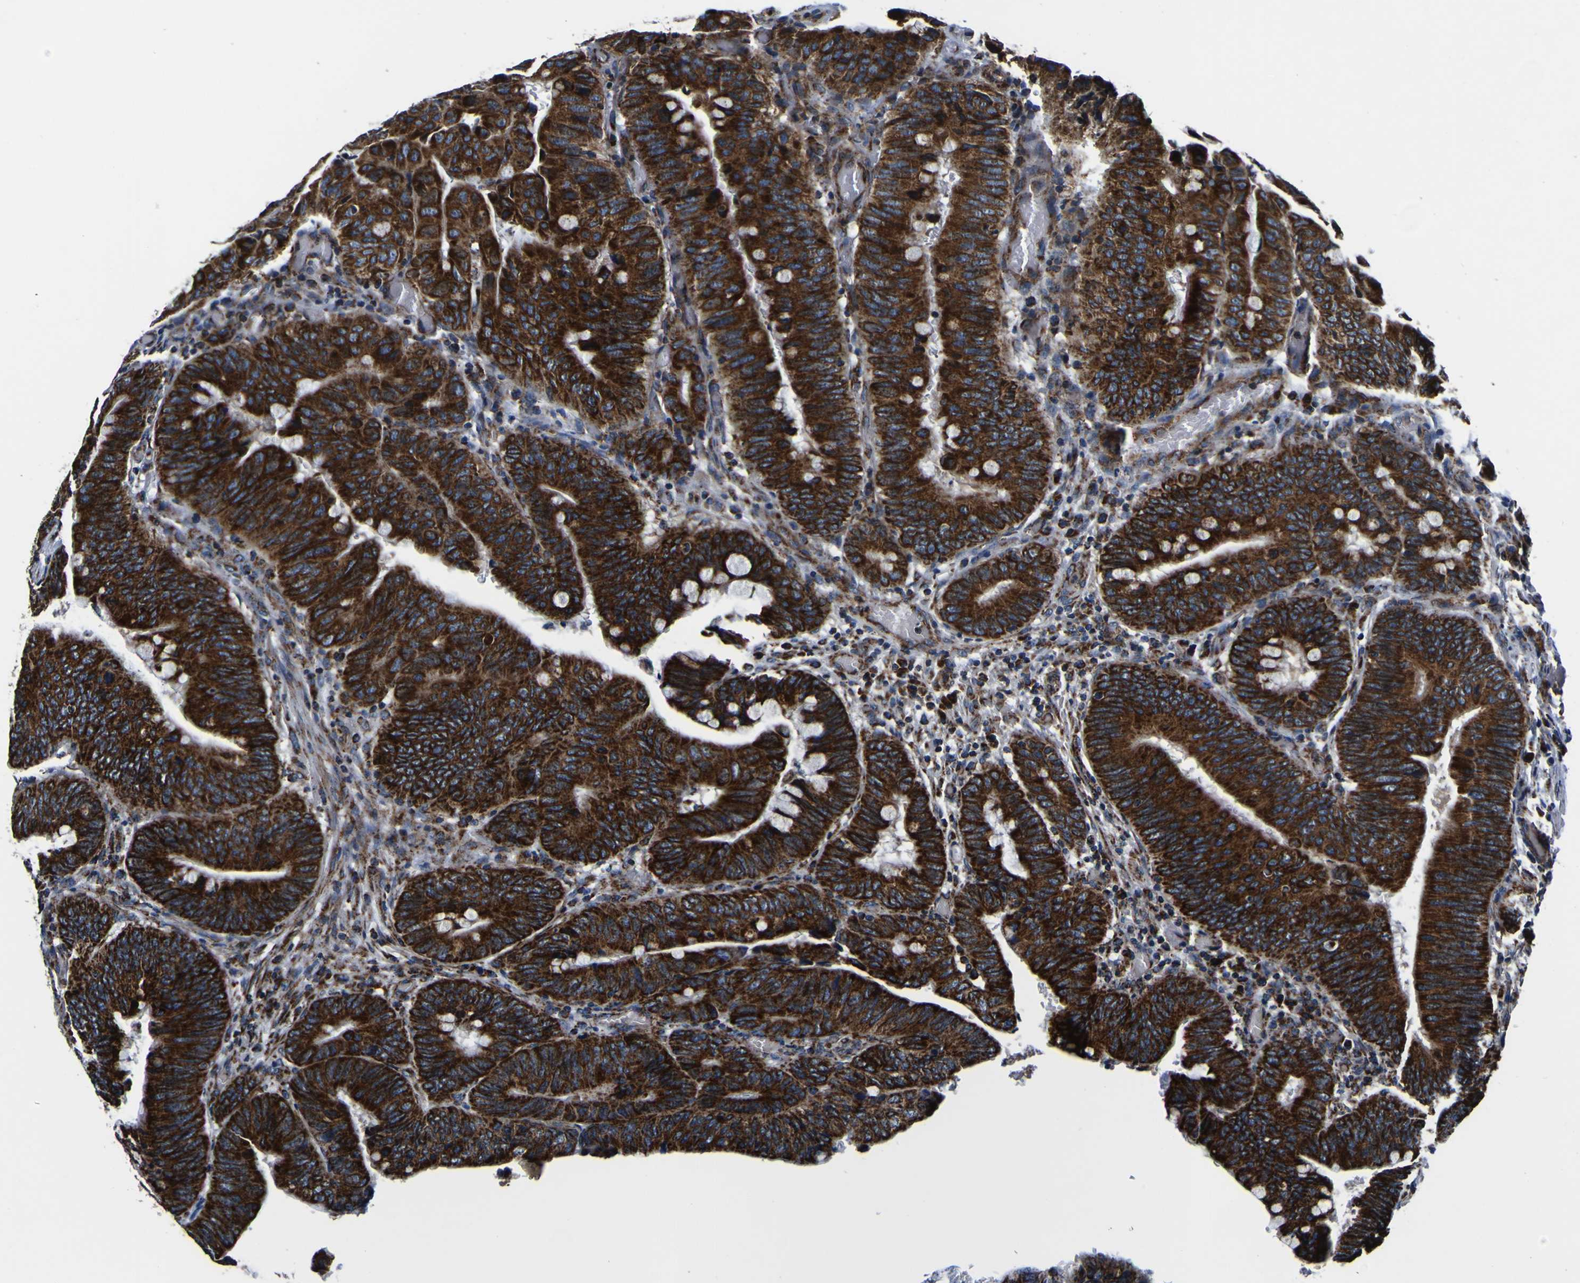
{"staining": {"intensity": "strong", "quantity": ">75%", "location": "cytoplasmic/membranous"}, "tissue": "colorectal cancer", "cell_type": "Tumor cells", "image_type": "cancer", "snomed": [{"axis": "morphology", "description": "Normal tissue, NOS"}, {"axis": "morphology", "description": "Adenocarcinoma, NOS"}, {"axis": "topography", "description": "Rectum"}, {"axis": "topography", "description": "Peripheral nerve tissue"}], "caption": "Adenocarcinoma (colorectal) tissue shows strong cytoplasmic/membranous staining in about >75% of tumor cells The staining was performed using DAB to visualize the protein expression in brown, while the nuclei were stained in blue with hematoxylin (Magnification: 20x).", "gene": "PTRH2", "patient": {"sex": "male", "age": 92}}